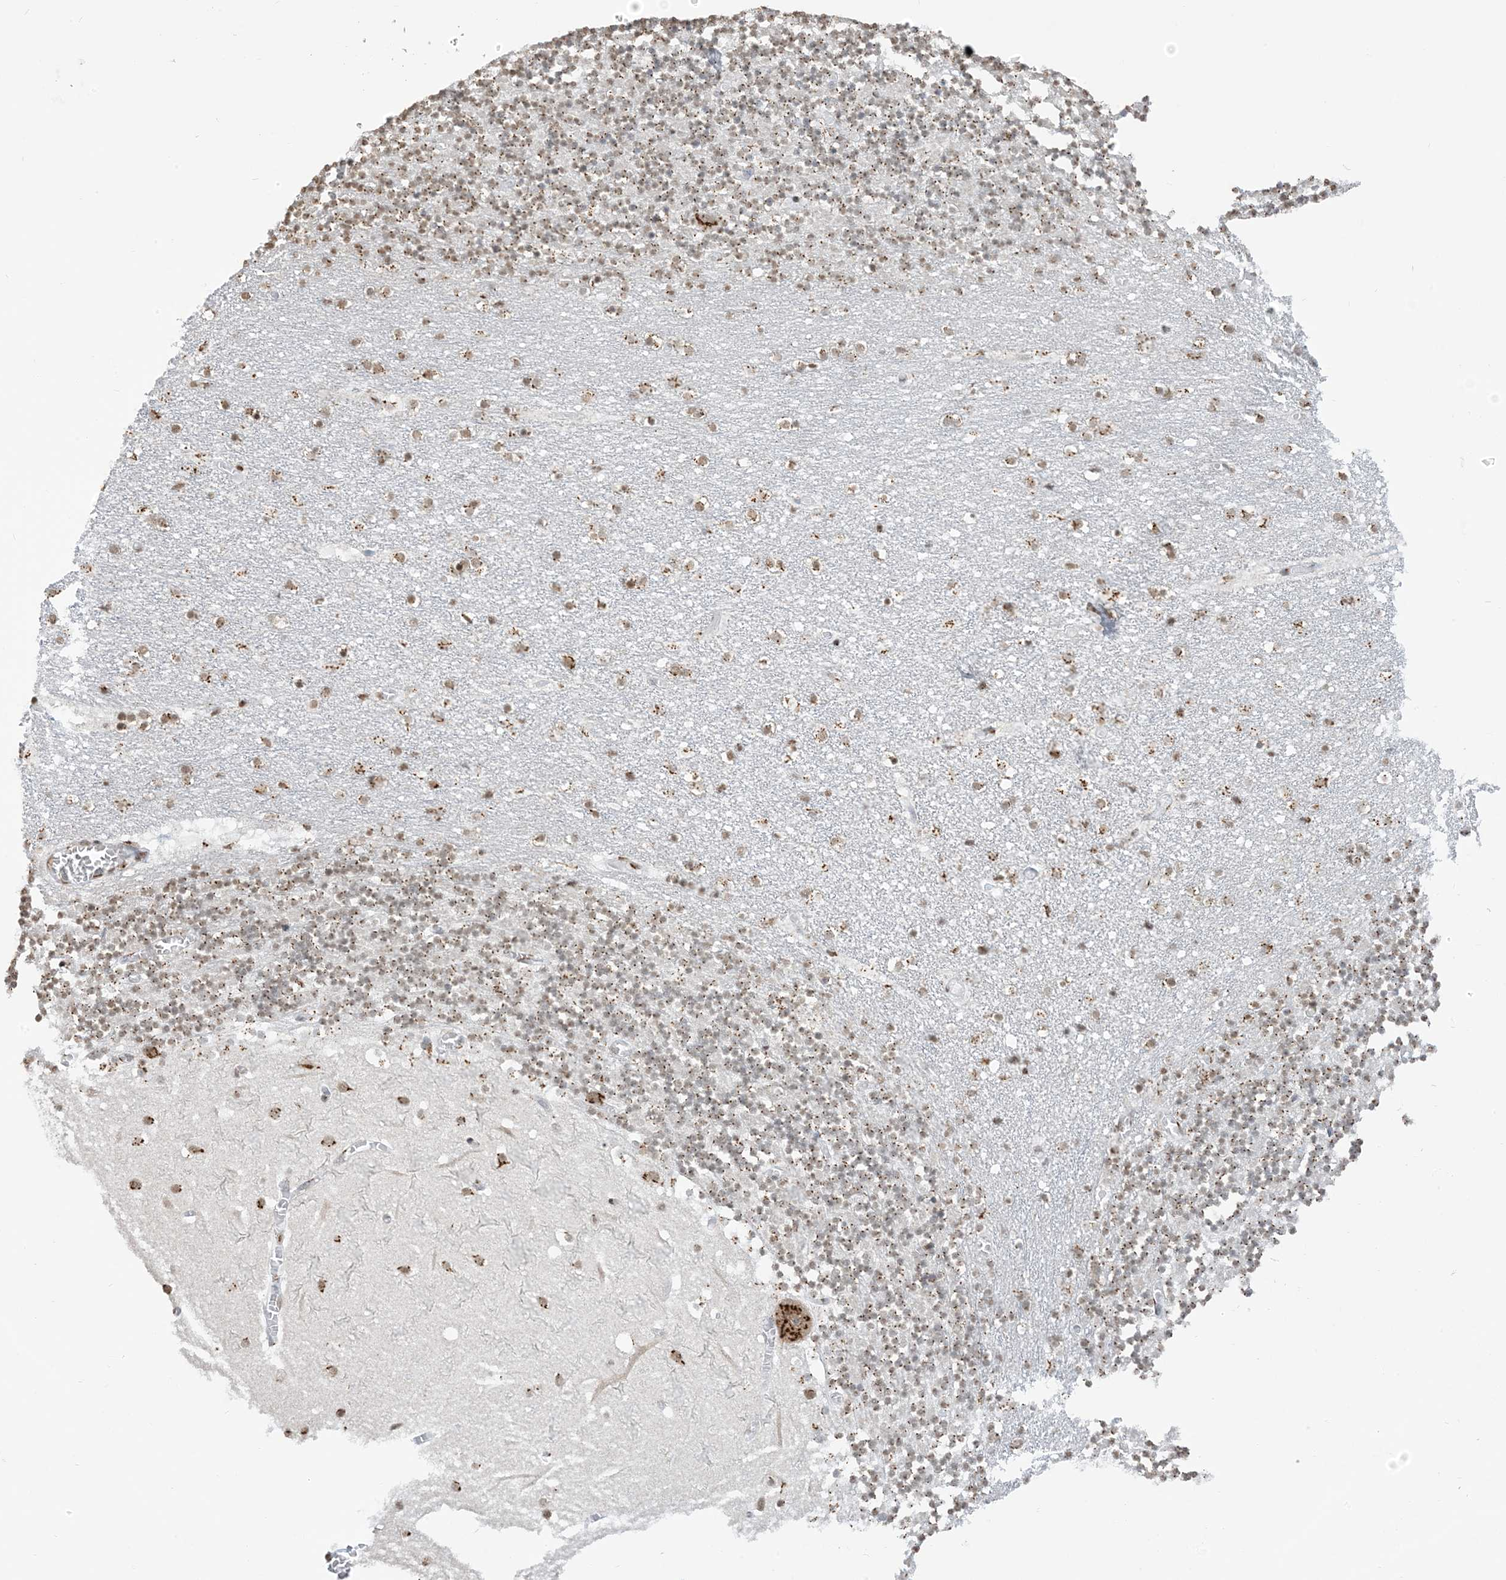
{"staining": {"intensity": "moderate", "quantity": ">75%", "location": "cytoplasmic/membranous,nuclear"}, "tissue": "cerebellum", "cell_type": "Cells in granular layer", "image_type": "normal", "snomed": [{"axis": "morphology", "description": "Normal tissue, NOS"}, {"axis": "topography", "description": "Cerebellum"}], "caption": "An image showing moderate cytoplasmic/membranous,nuclear positivity in approximately >75% of cells in granular layer in normal cerebellum, as visualized by brown immunohistochemical staining.", "gene": "GPR107", "patient": {"sex": "female", "age": 28}}